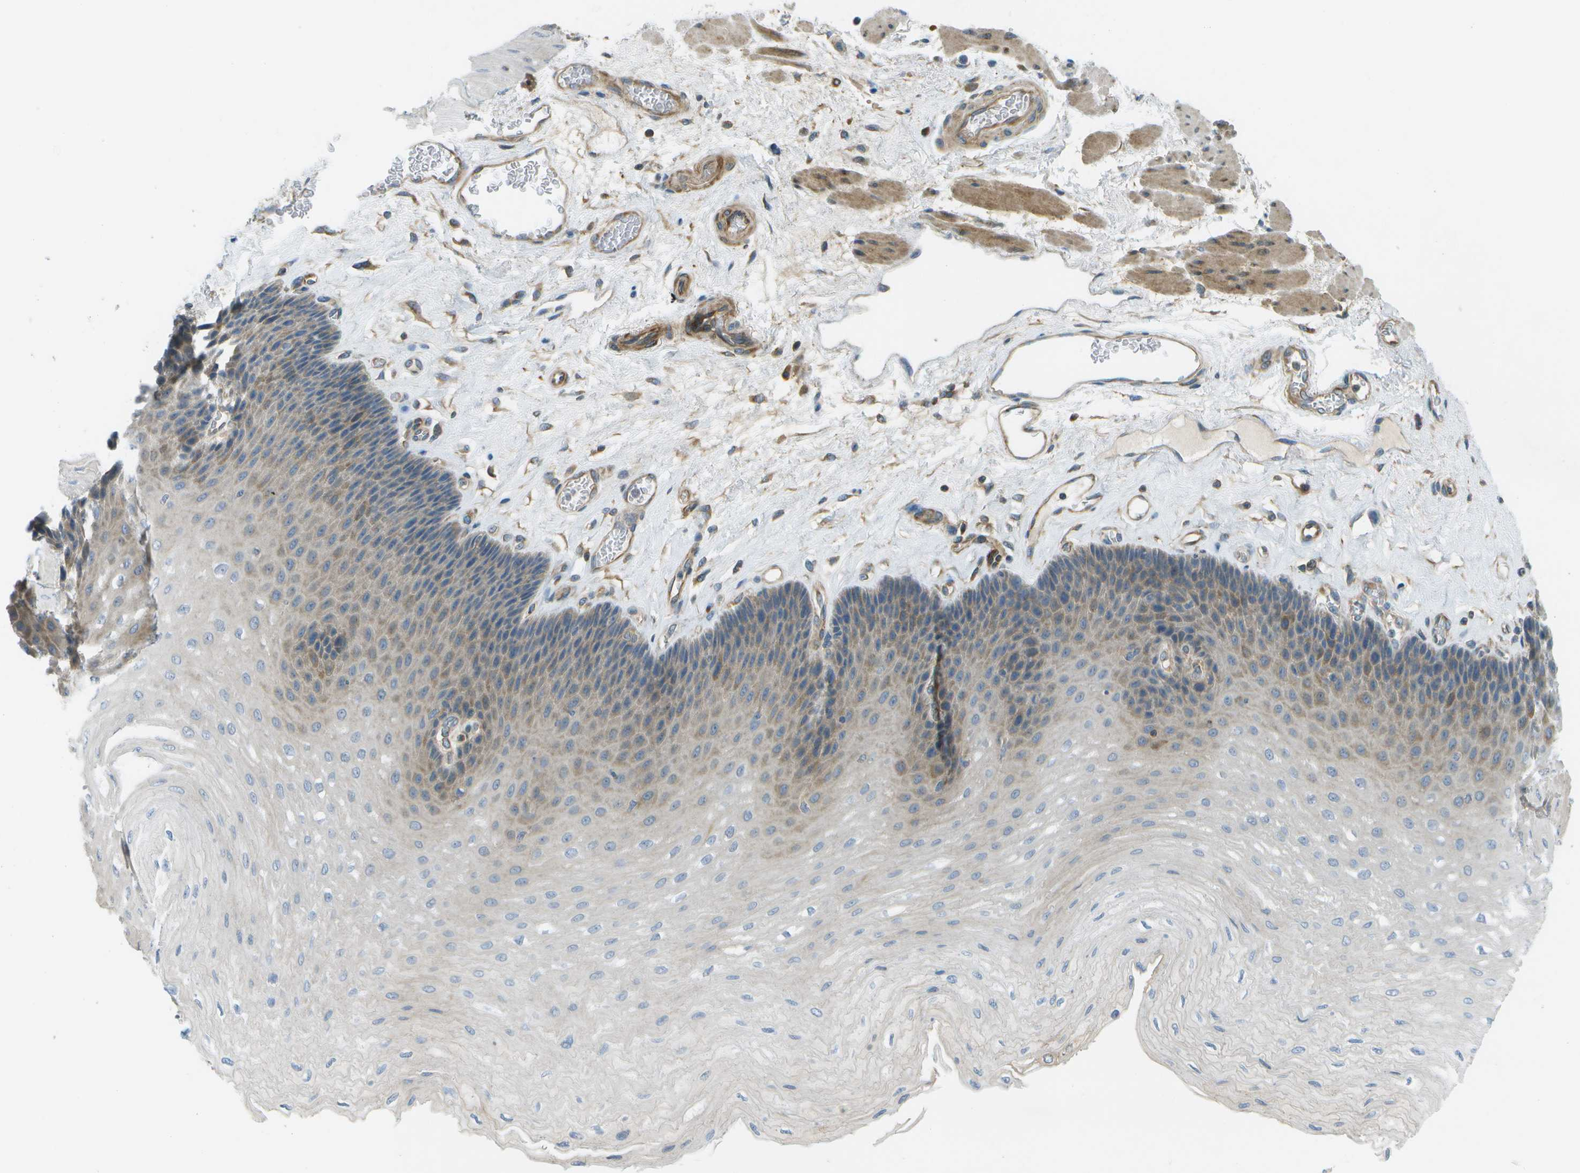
{"staining": {"intensity": "weak", "quantity": "<25%", "location": "cytoplasmic/membranous"}, "tissue": "esophagus", "cell_type": "Squamous epithelial cells", "image_type": "normal", "snomed": [{"axis": "morphology", "description": "Normal tissue, NOS"}, {"axis": "topography", "description": "Esophagus"}], "caption": "Immunohistochemistry of benign human esophagus demonstrates no expression in squamous epithelial cells.", "gene": "WNK2", "patient": {"sex": "female", "age": 72}}